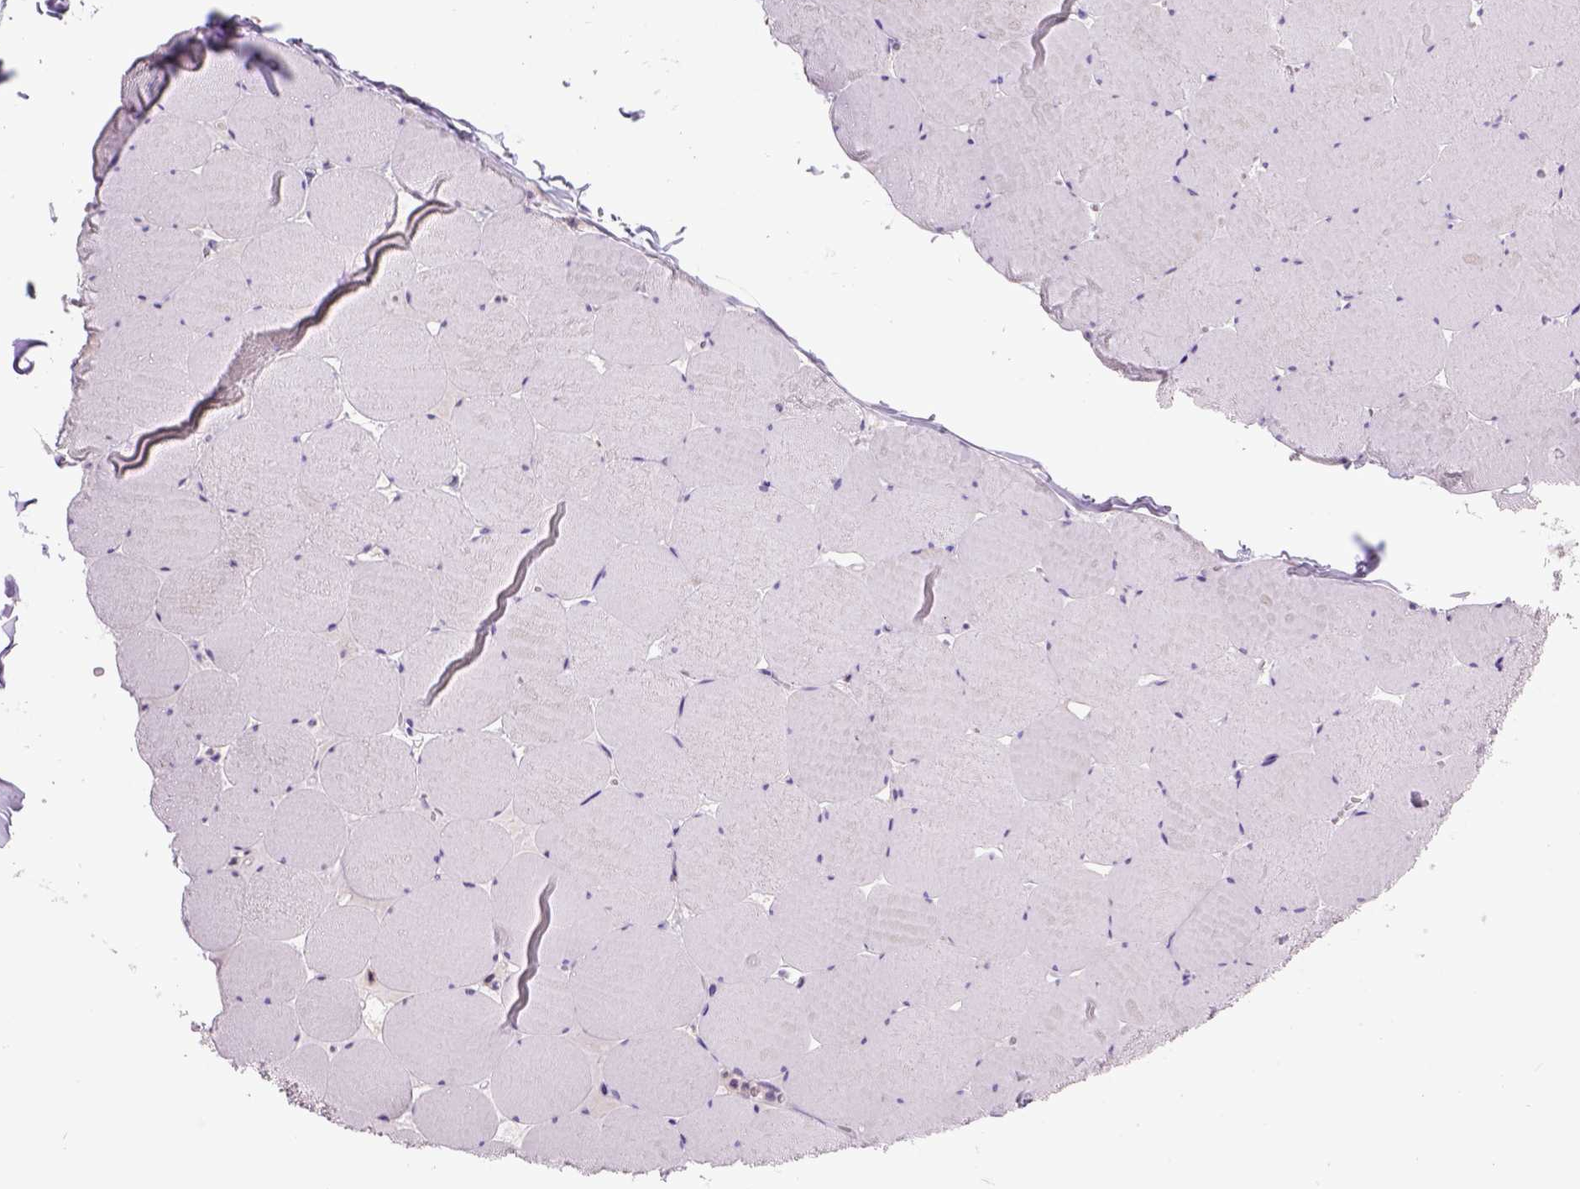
{"staining": {"intensity": "negative", "quantity": "none", "location": "none"}, "tissue": "skeletal muscle", "cell_type": "Myocytes", "image_type": "normal", "snomed": [{"axis": "morphology", "description": "Normal tissue, NOS"}, {"axis": "morphology", "description": "Malignant melanoma, Metastatic site"}, {"axis": "topography", "description": "Skeletal muscle"}], "caption": "DAB immunohistochemical staining of normal skeletal muscle exhibits no significant staining in myocytes.", "gene": "ITGAX", "patient": {"sex": "male", "age": 50}}